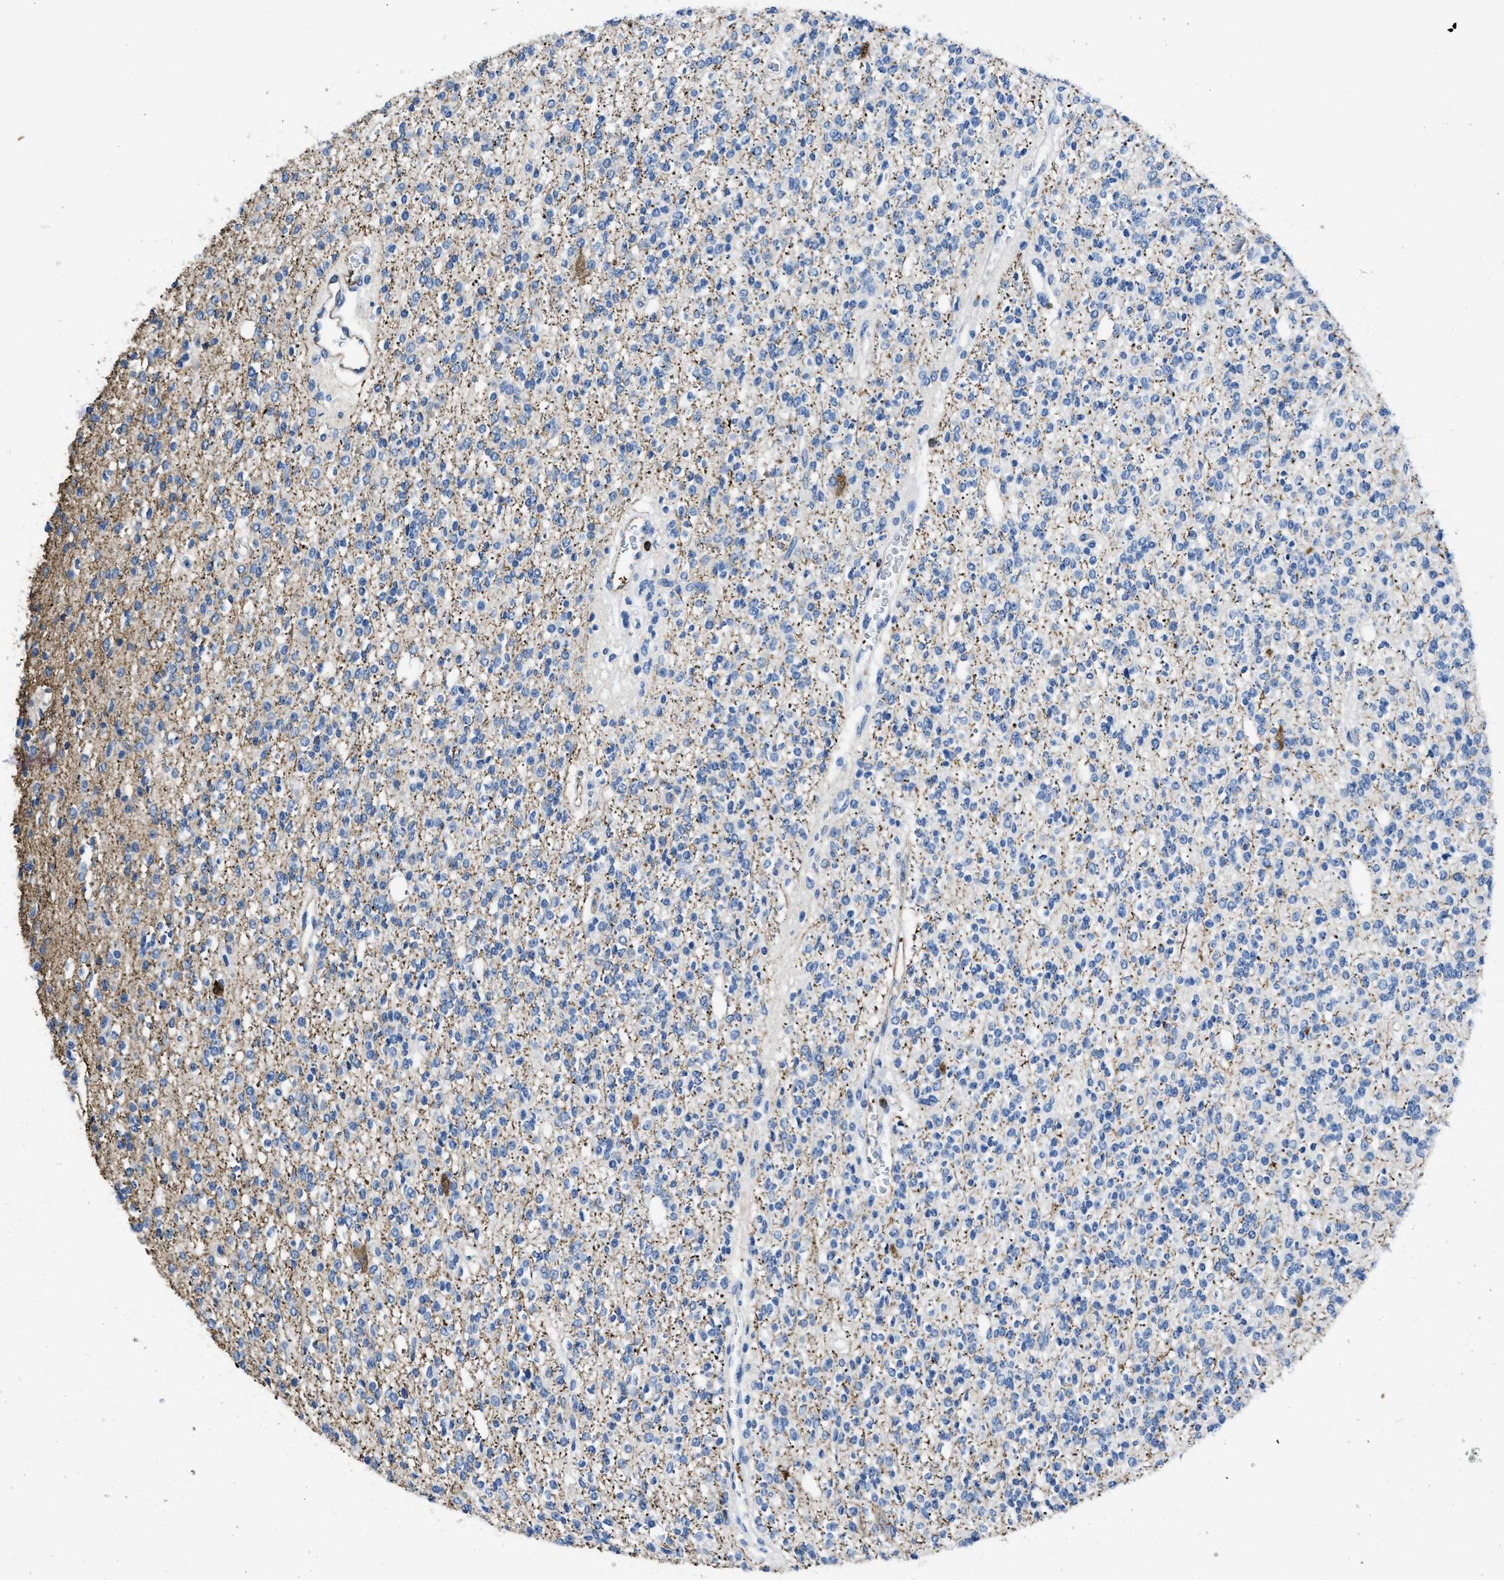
{"staining": {"intensity": "negative", "quantity": "none", "location": "none"}, "tissue": "glioma", "cell_type": "Tumor cells", "image_type": "cancer", "snomed": [{"axis": "morphology", "description": "Glioma, malignant, High grade"}, {"axis": "topography", "description": "Brain"}], "caption": "Glioma was stained to show a protein in brown. There is no significant staining in tumor cells.", "gene": "ITGA3", "patient": {"sex": "male", "age": 34}}